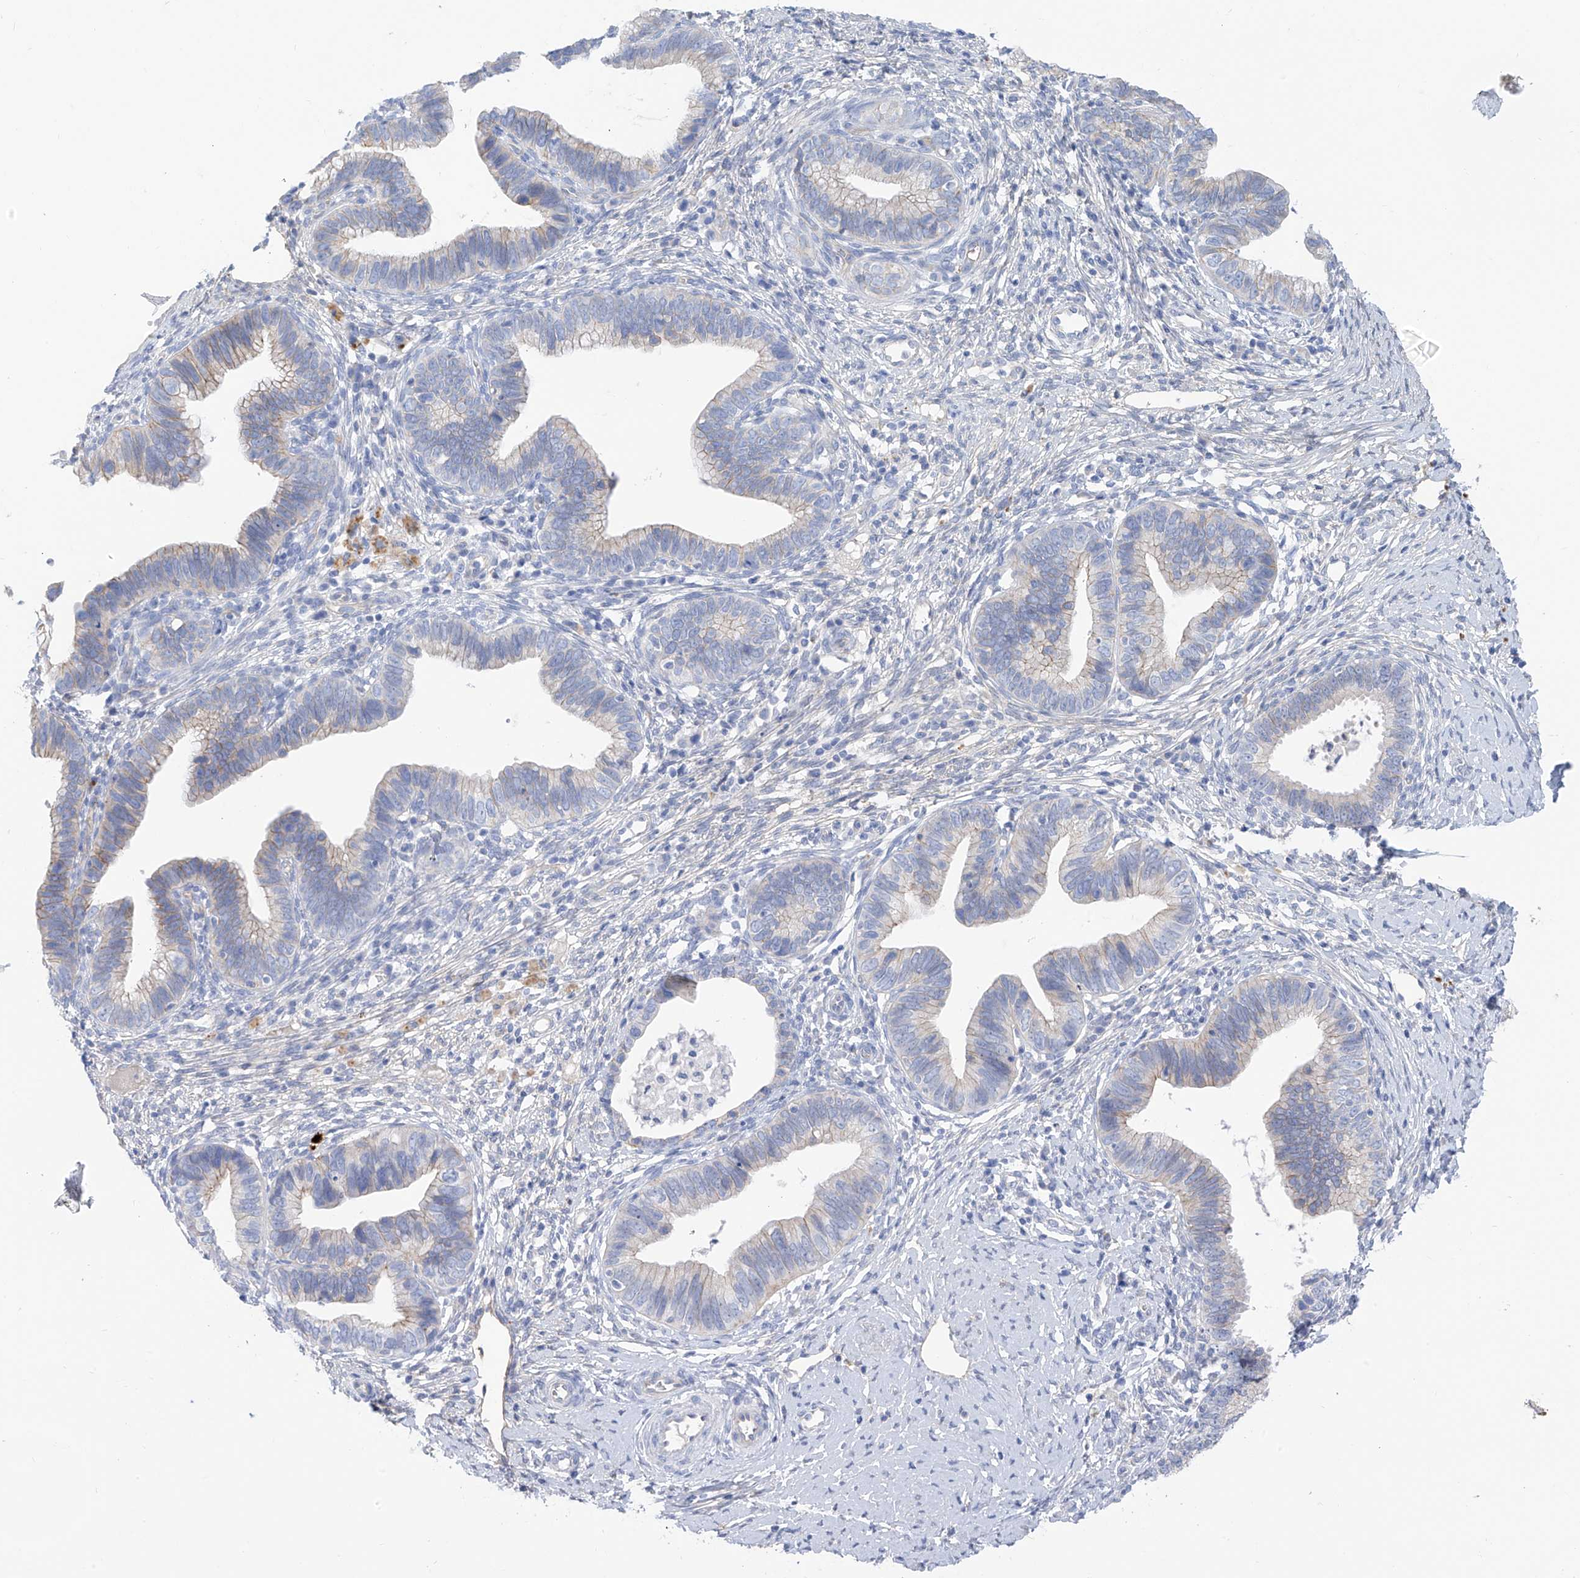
{"staining": {"intensity": "weak", "quantity": "<25%", "location": "cytoplasmic/membranous"}, "tissue": "cervical cancer", "cell_type": "Tumor cells", "image_type": "cancer", "snomed": [{"axis": "morphology", "description": "Adenocarcinoma, NOS"}, {"axis": "topography", "description": "Cervix"}], "caption": "A high-resolution histopathology image shows IHC staining of adenocarcinoma (cervical), which shows no significant staining in tumor cells.", "gene": "ITGA9", "patient": {"sex": "female", "age": 36}}